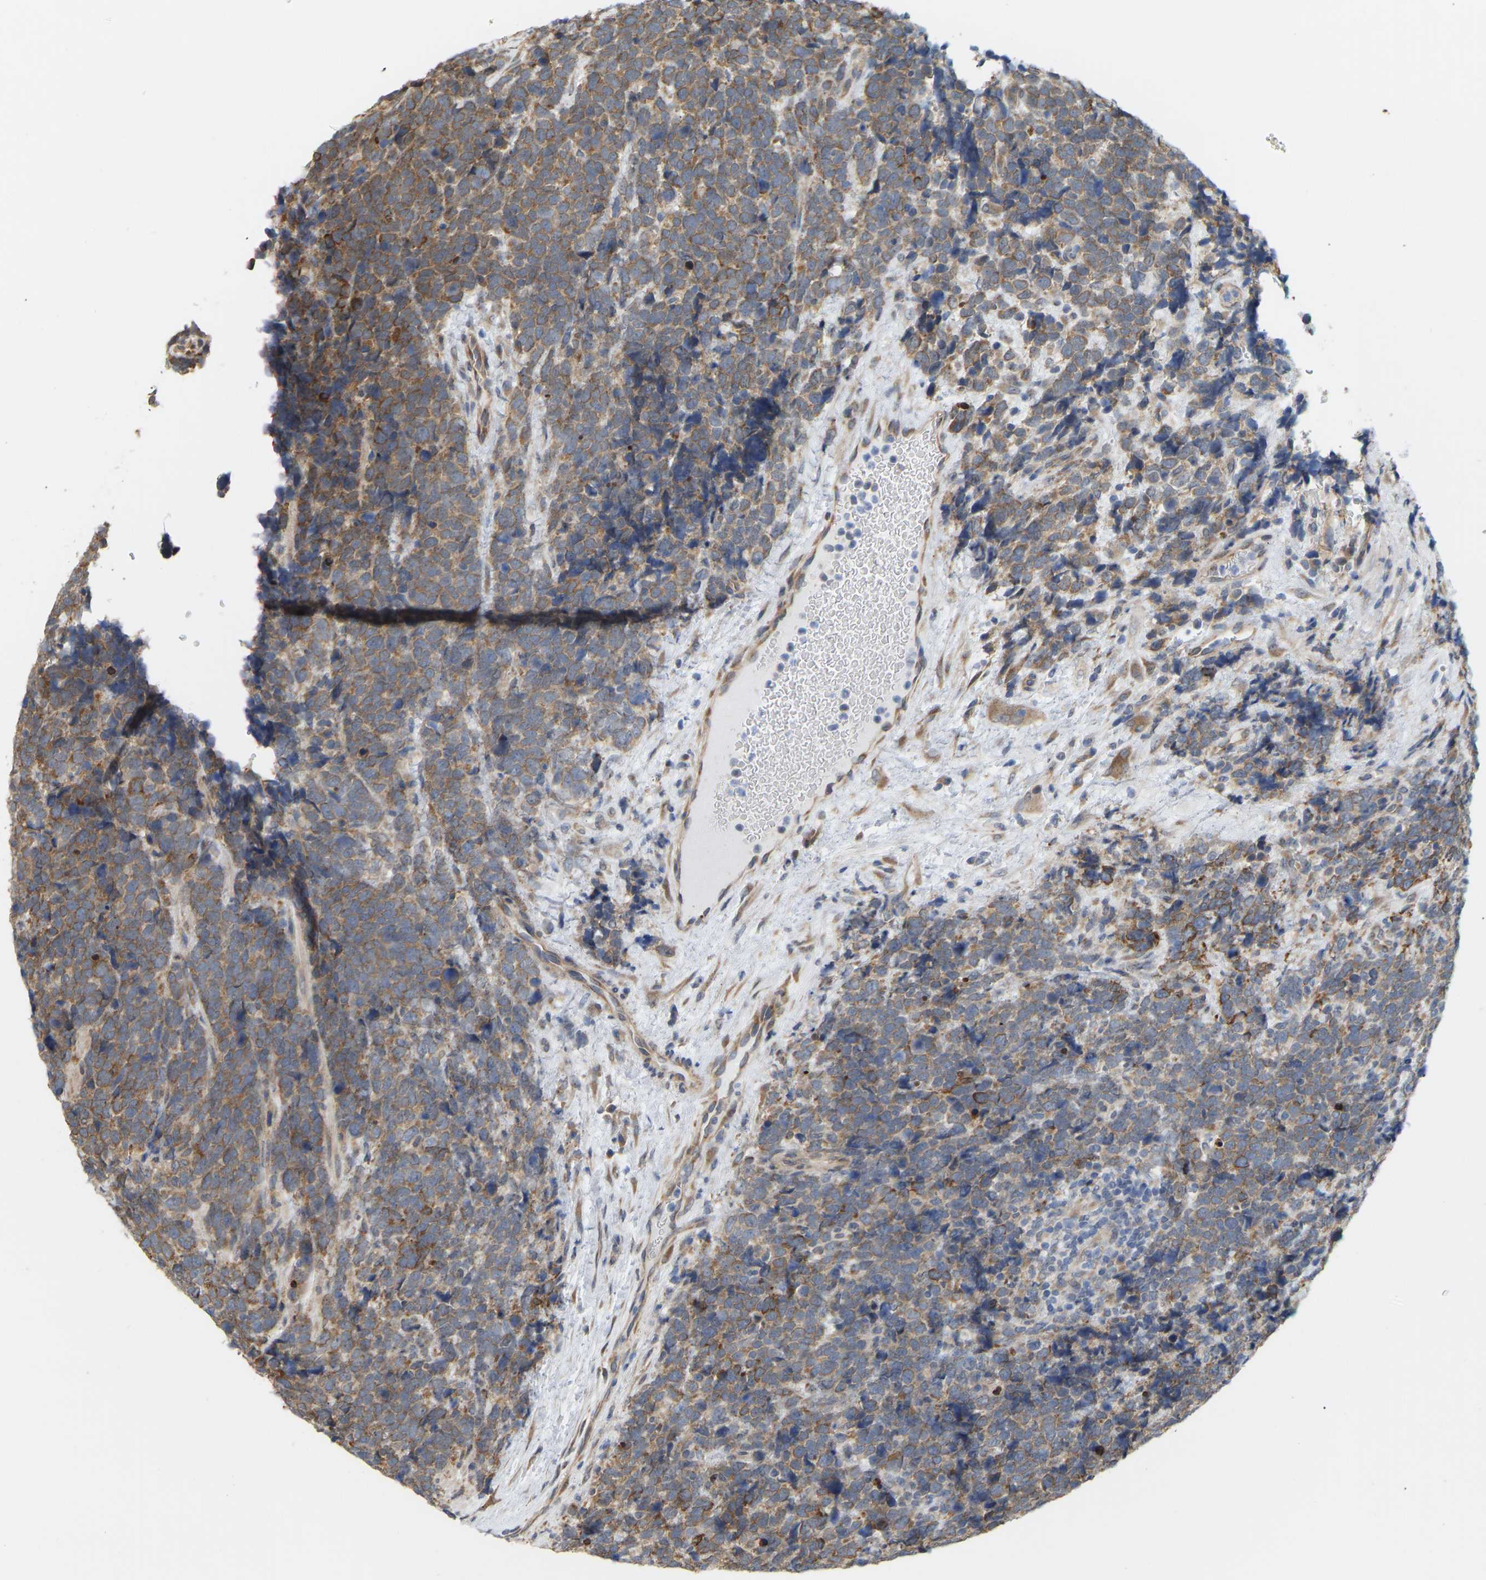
{"staining": {"intensity": "moderate", "quantity": ">75%", "location": "cytoplasmic/membranous"}, "tissue": "urothelial cancer", "cell_type": "Tumor cells", "image_type": "cancer", "snomed": [{"axis": "morphology", "description": "Urothelial carcinoma, High grade"}, {"axis": "topography", "description": "Urinary bladder"}], "caption": "Immunohistochemical staining of high-grade urothelial carcinoma reveals medium levels of moderate cytoplasmic/membranous expression in about >75% of tumor cells.", "gene": "BEND3", "patient": {"sex": "female", "age": 82}}